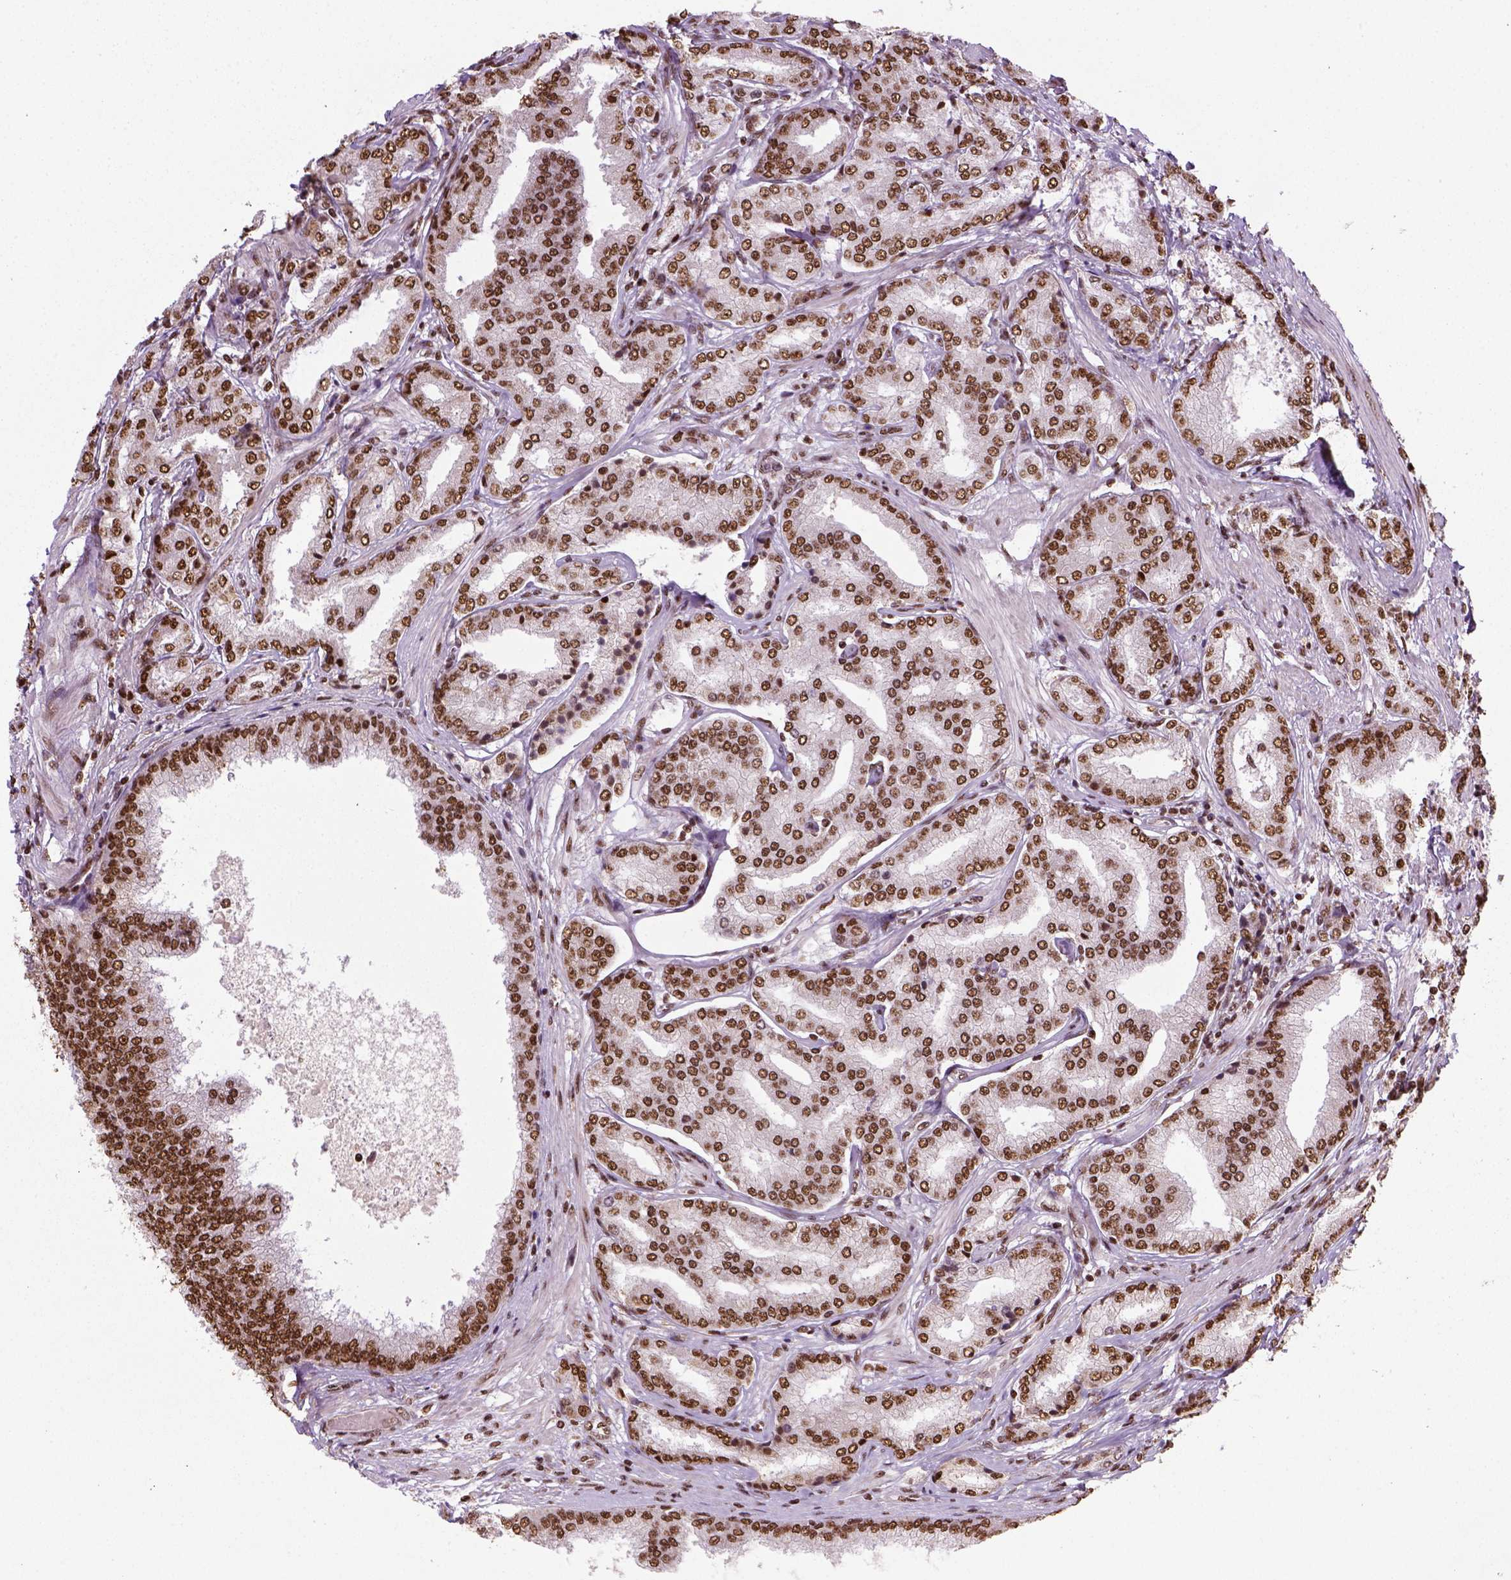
{"staining": {"intensity": "strong", "quantity": ">75%", "location": "nuclear"}, "tissue": "prostate cancer", "cell_type": "Tumor cells", "image_type": "cancer", "snomed": [{"axis": "morphology", "description": "Adenocarcinoma, NOS"}, {"axis": "topography", "description": "Prostate"}], "caption": "Protein staining by immunohistochemistry (IHC) shows strong nuclear staining in about >75% of tumor cells in prostate cancer. (brown staining indicates protein expression, while blue staining denotes nuclei).", "gene": "CCAR1", "patient": {"sex": "male", "age": 63}}